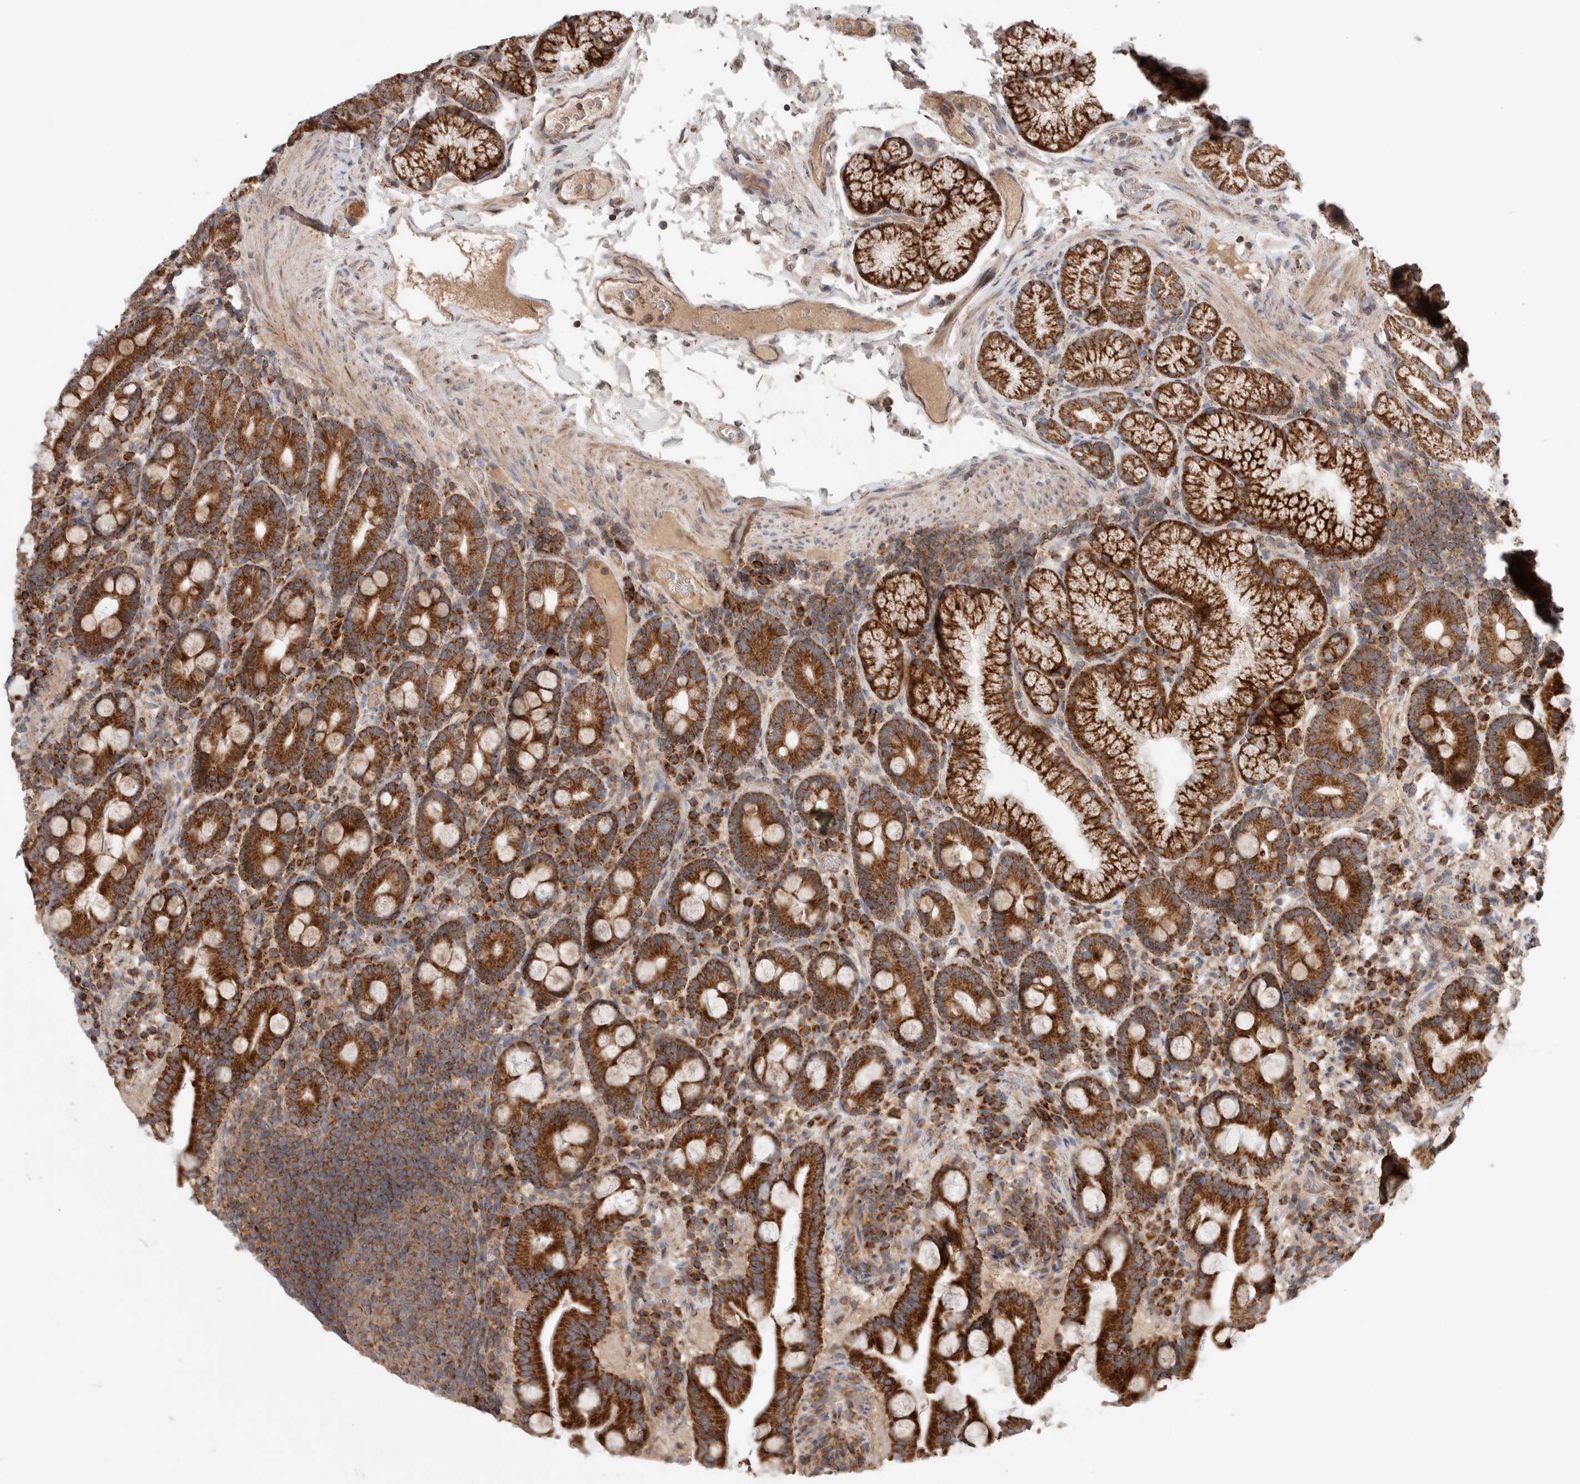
{"staining": {"intensity": "strong", "quantity": ">75%", "location": "cytoplasmic/membranous"}, "tissue": "duodenum", "cell_type": "Glandular cells", "image_type": "normal", "snomed": [{"axis": "morphology", "description": "Normal tissue, NOS"}, {"axis": "topography", "description": "Duodenum"}], "caption": "A micrograph showing strong cytoplasmic/membranous expression in about >75% of glandular cells in benign duodenum, as visualized by brown immunohistochemical staining.", "gene": "KIF21B", "patient": {"sex": "male", "age": 54}}